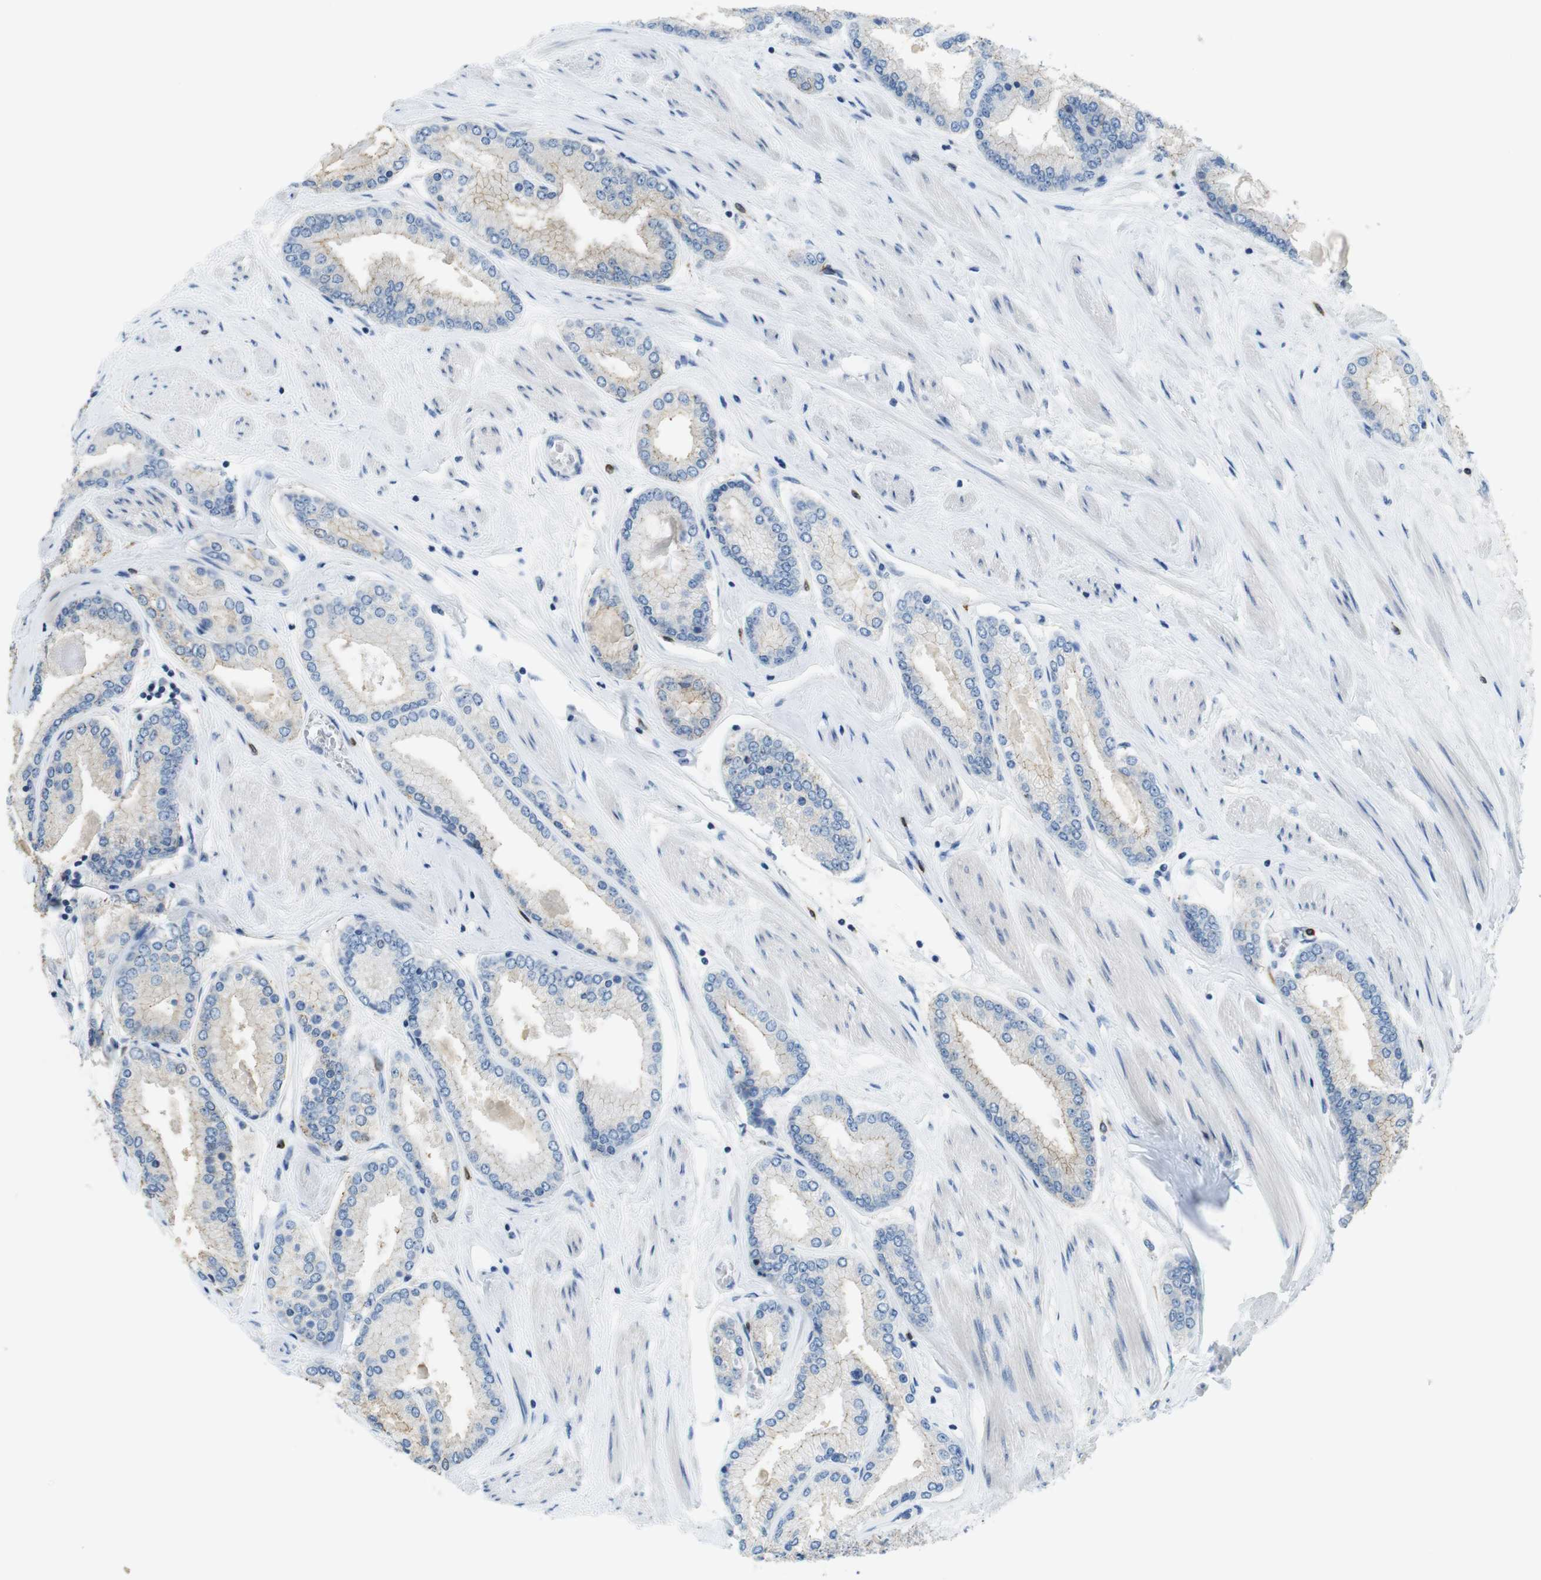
{"staining": {"intensity": "weak", "quantity": "<25%", "location": "cytoplasmic/membranous"}, "tissue": "prostate cancer", "cell_type": "Tumor cells", "image_type": "cancer", "snomed": [{"axis": "morphology", "description": "Adenocarcinoma, High grade"}, {"axis": "topography", "description": "Prostate"}], "caption": "This is an immunohistochemistry image of prostate high-grade adenocarcinoma. There is no staining in tumor cells.", "gene": "TJP3", "patient": {"sex": "male", "age": 59}}